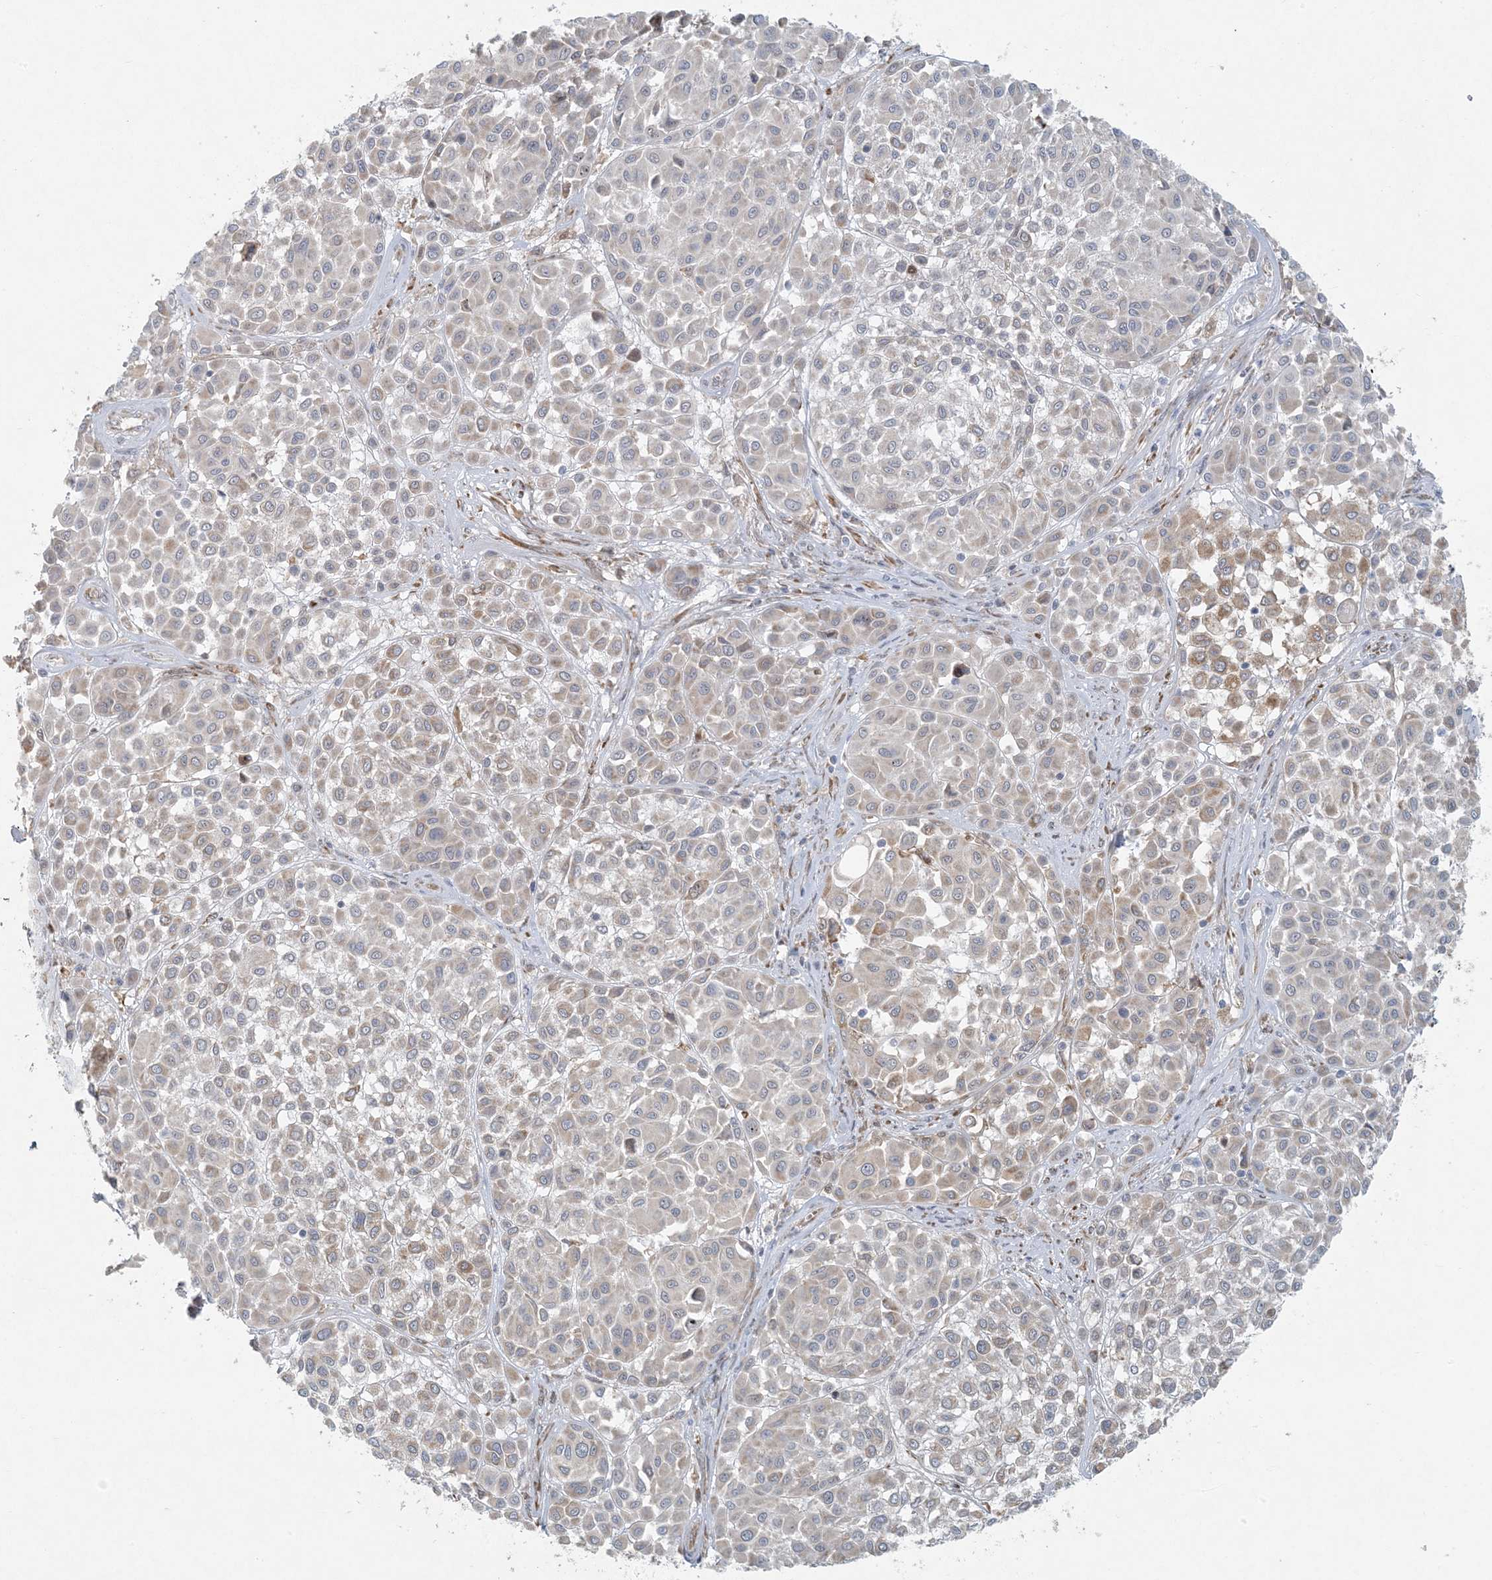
{"staining": {"intensity": "weak", "quantity": "<25%", "location": "cytoplasmic/membranous"}, "tissue": "melanoma", "cell_type": "Tumor cells", "image_type": "cancer", "snomed": [{"axis": "morphology", "description": "Malignant melanoma, Metastatic site"}, {"axis": "topography", "description": "Soft tissue"}], "caption": "An immunohistochemistry photomicrograph of malignant melanoma (metastatic site) is shown. There is no staining in tumor cells of malignant melanoma (metastatic site).", "gene": "HACL1", "patient": {"sex": "male", "age": 41}}